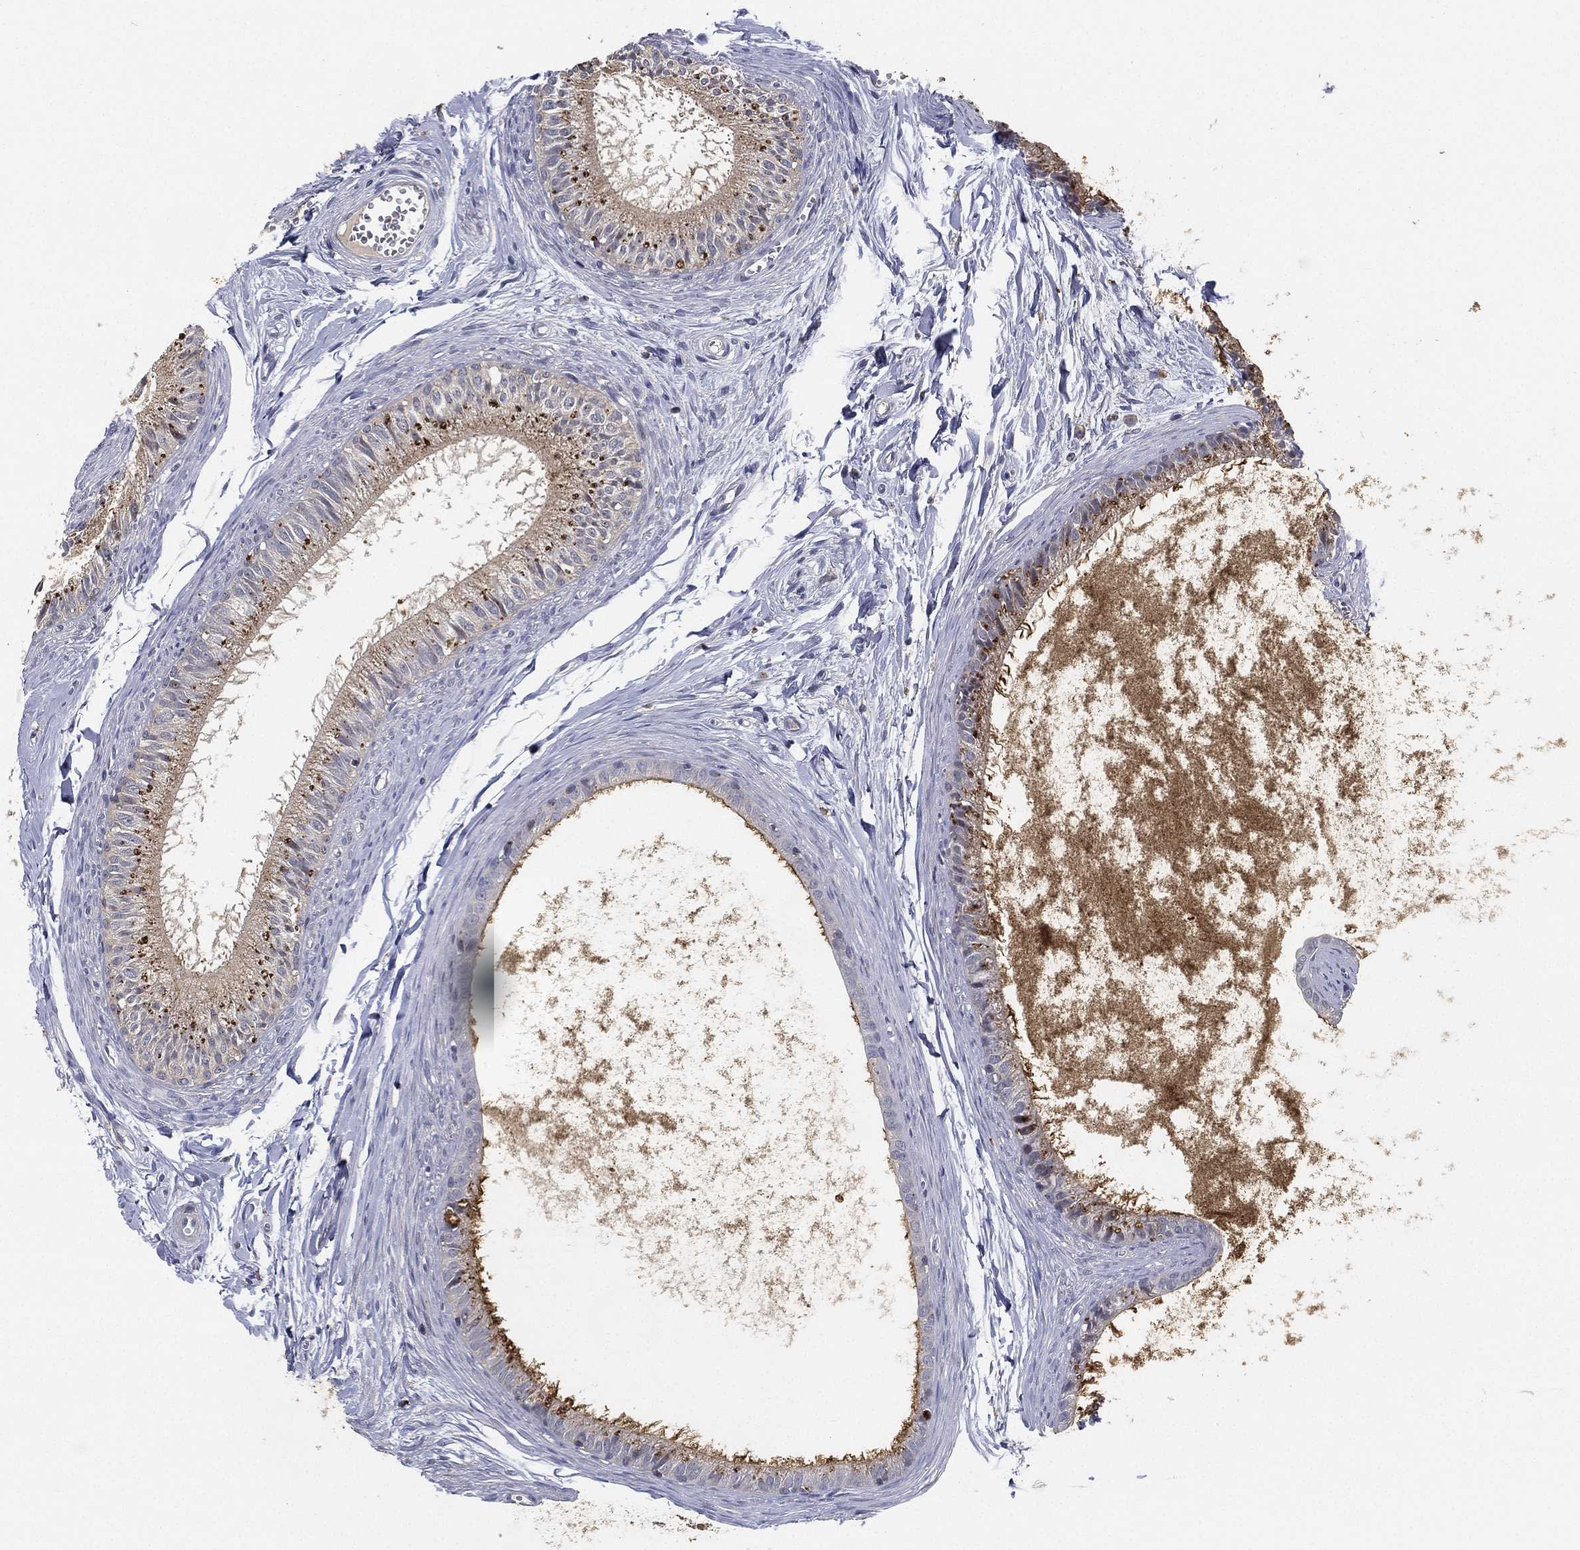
{"staining": {"intensity": "strong", "quantity": "25%-75%", "location": "cytoplasmic/membranous"}, "tissue": "epididymis", "cell_type": "Glandular cells", "image_type": "normal", "snomed": [{"axis": "morphology", "description": "Normal tissue, NOS"}, {"axis": "topography", "description": "Epididymis"}], "caption": "Glandular cells demonstrate high levels of strong cytoplasmic/membranous expression in about 25%-75% of cells in normal human epididymis.", "gene": "CFAP251", "patient": {"sex": "male", "age": 51}}